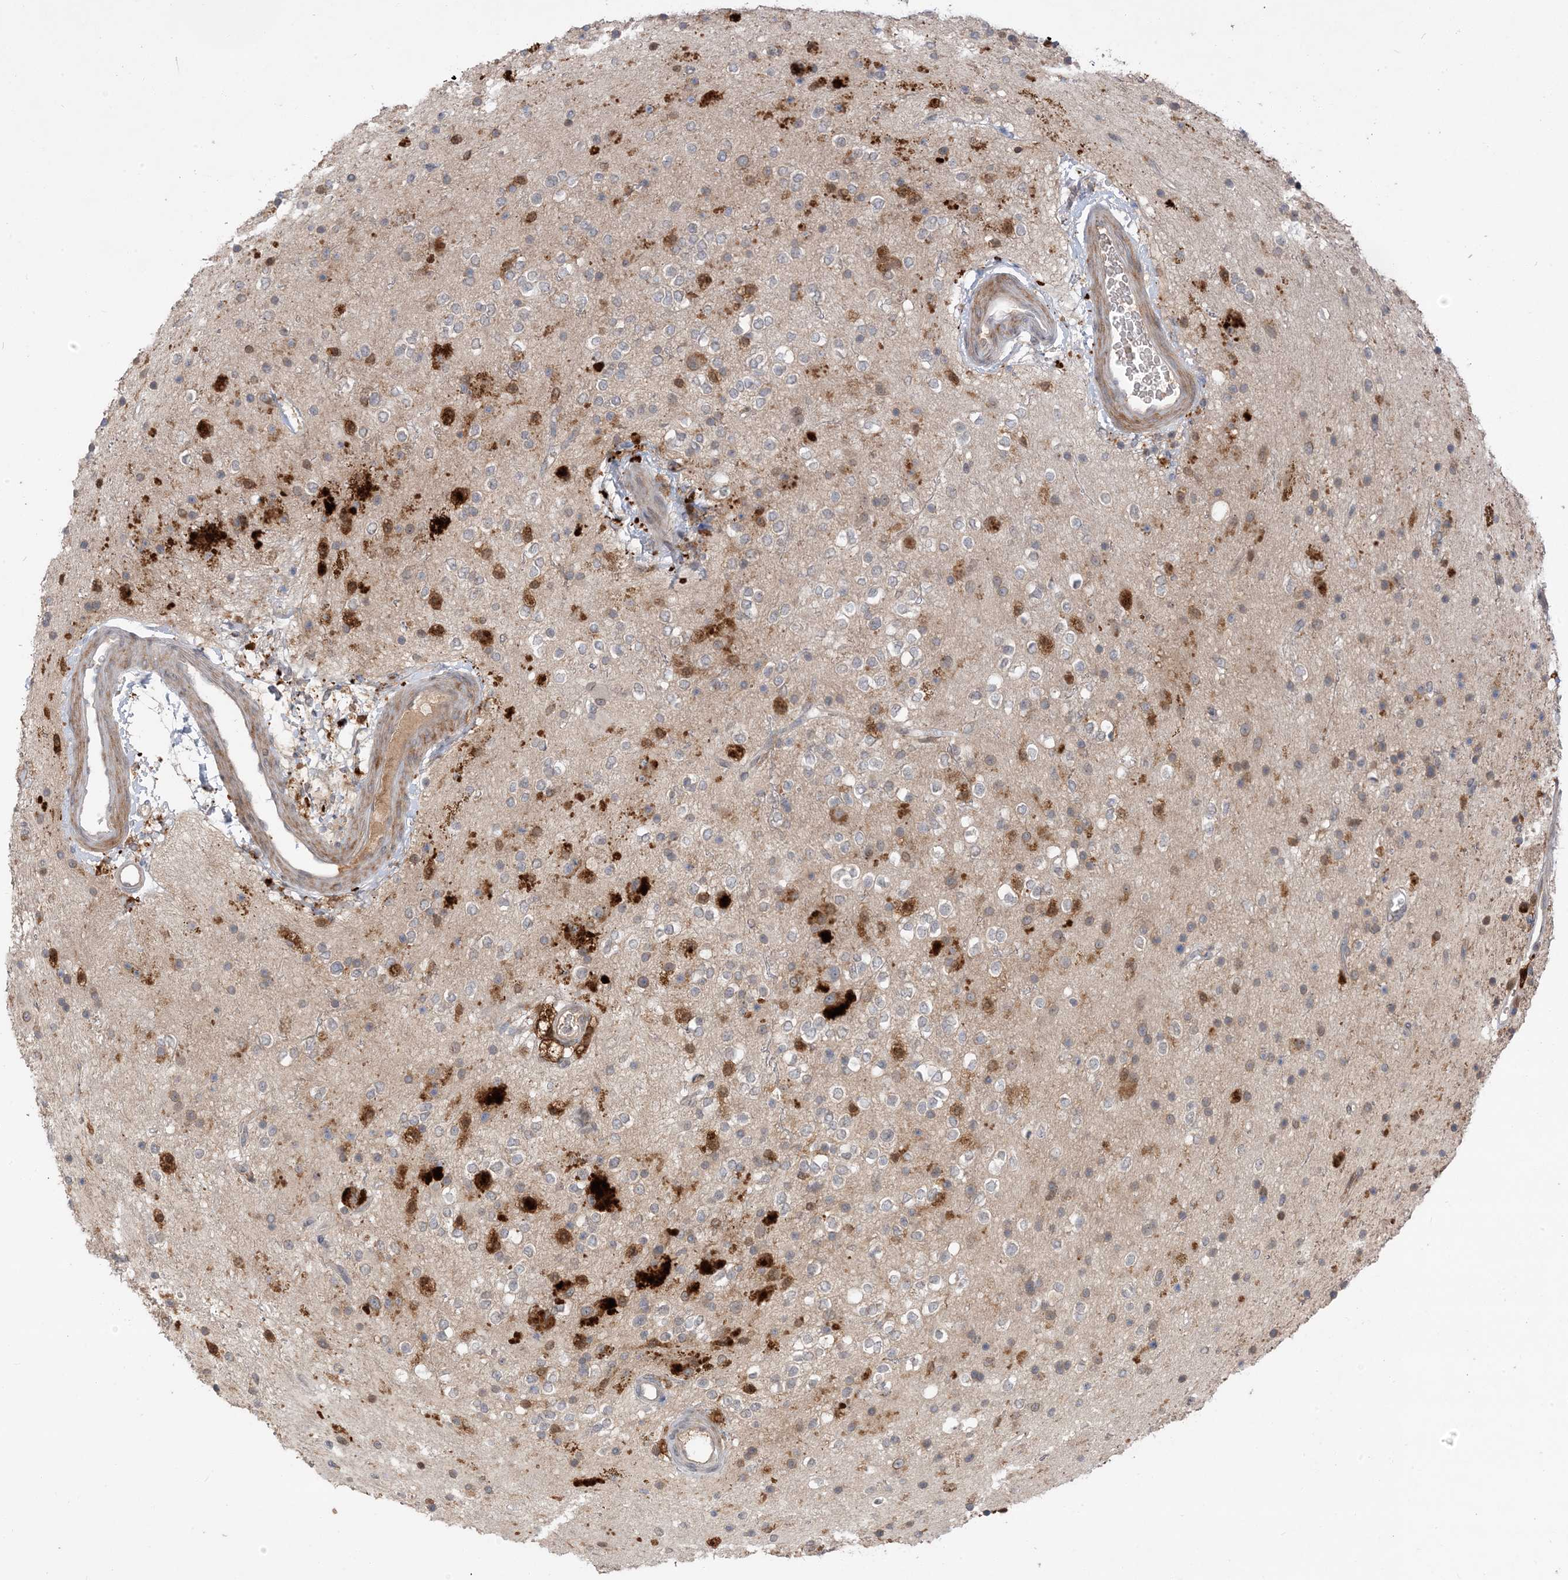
{"staining": {"intensity": "moderate", "quantity": "<25%", "location": "cytoplasmic/membranous"}, "tissue": "glioma", "cell_type": "Tumor cells", "image_type": "cancer", "snomed": [{"axis": "morphology", "description": "Glioma, malignant, High grade"}, {"axis": "topography", "description": "Brain"}], "caption": "A micrograph of glioma stained for a protein demonstrates moderate cytoplasmic/membranous brown staining in tumor cells.", "gene": "NAGK", "patient": {"sex": "male", "age": 34}}